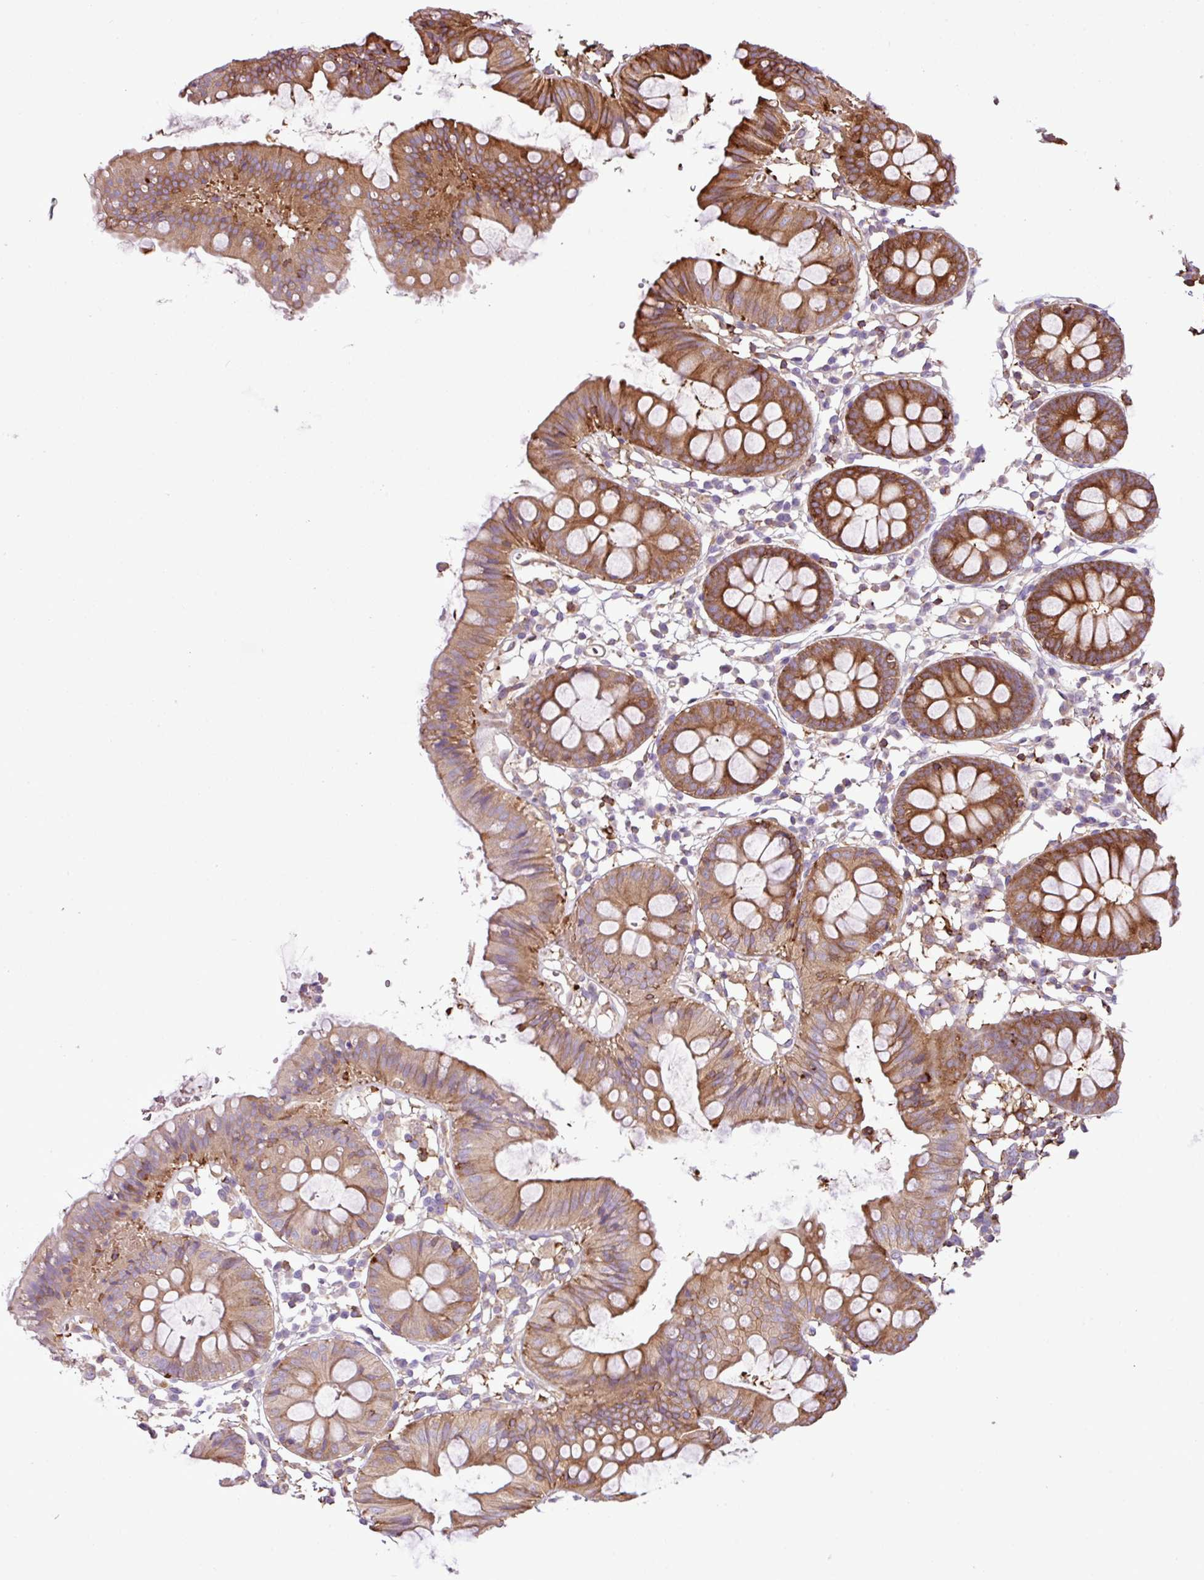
{"staining": {"intensity": "moderate", "quantity": ">75%", "location": "cytoplasmic/membranous"}, "tissue": "colon", "cell_type": "Endothelial cells", "image_type": "normal", "snomed": [{"axis": "morphology", "description": "Normal tissue, NOS"}, {"axis": "topography", "description": "Colon"}], "caption": "Endothelial cells demonstrate moderate cytoplasmic/membranous positivity in approximately >75% of cells in benign colon. Ihc stains the protein of interest in brown and the nuclei are stained blue.", "gene": "PGAP6", "patient": {"sex": "female", "age": 84}}